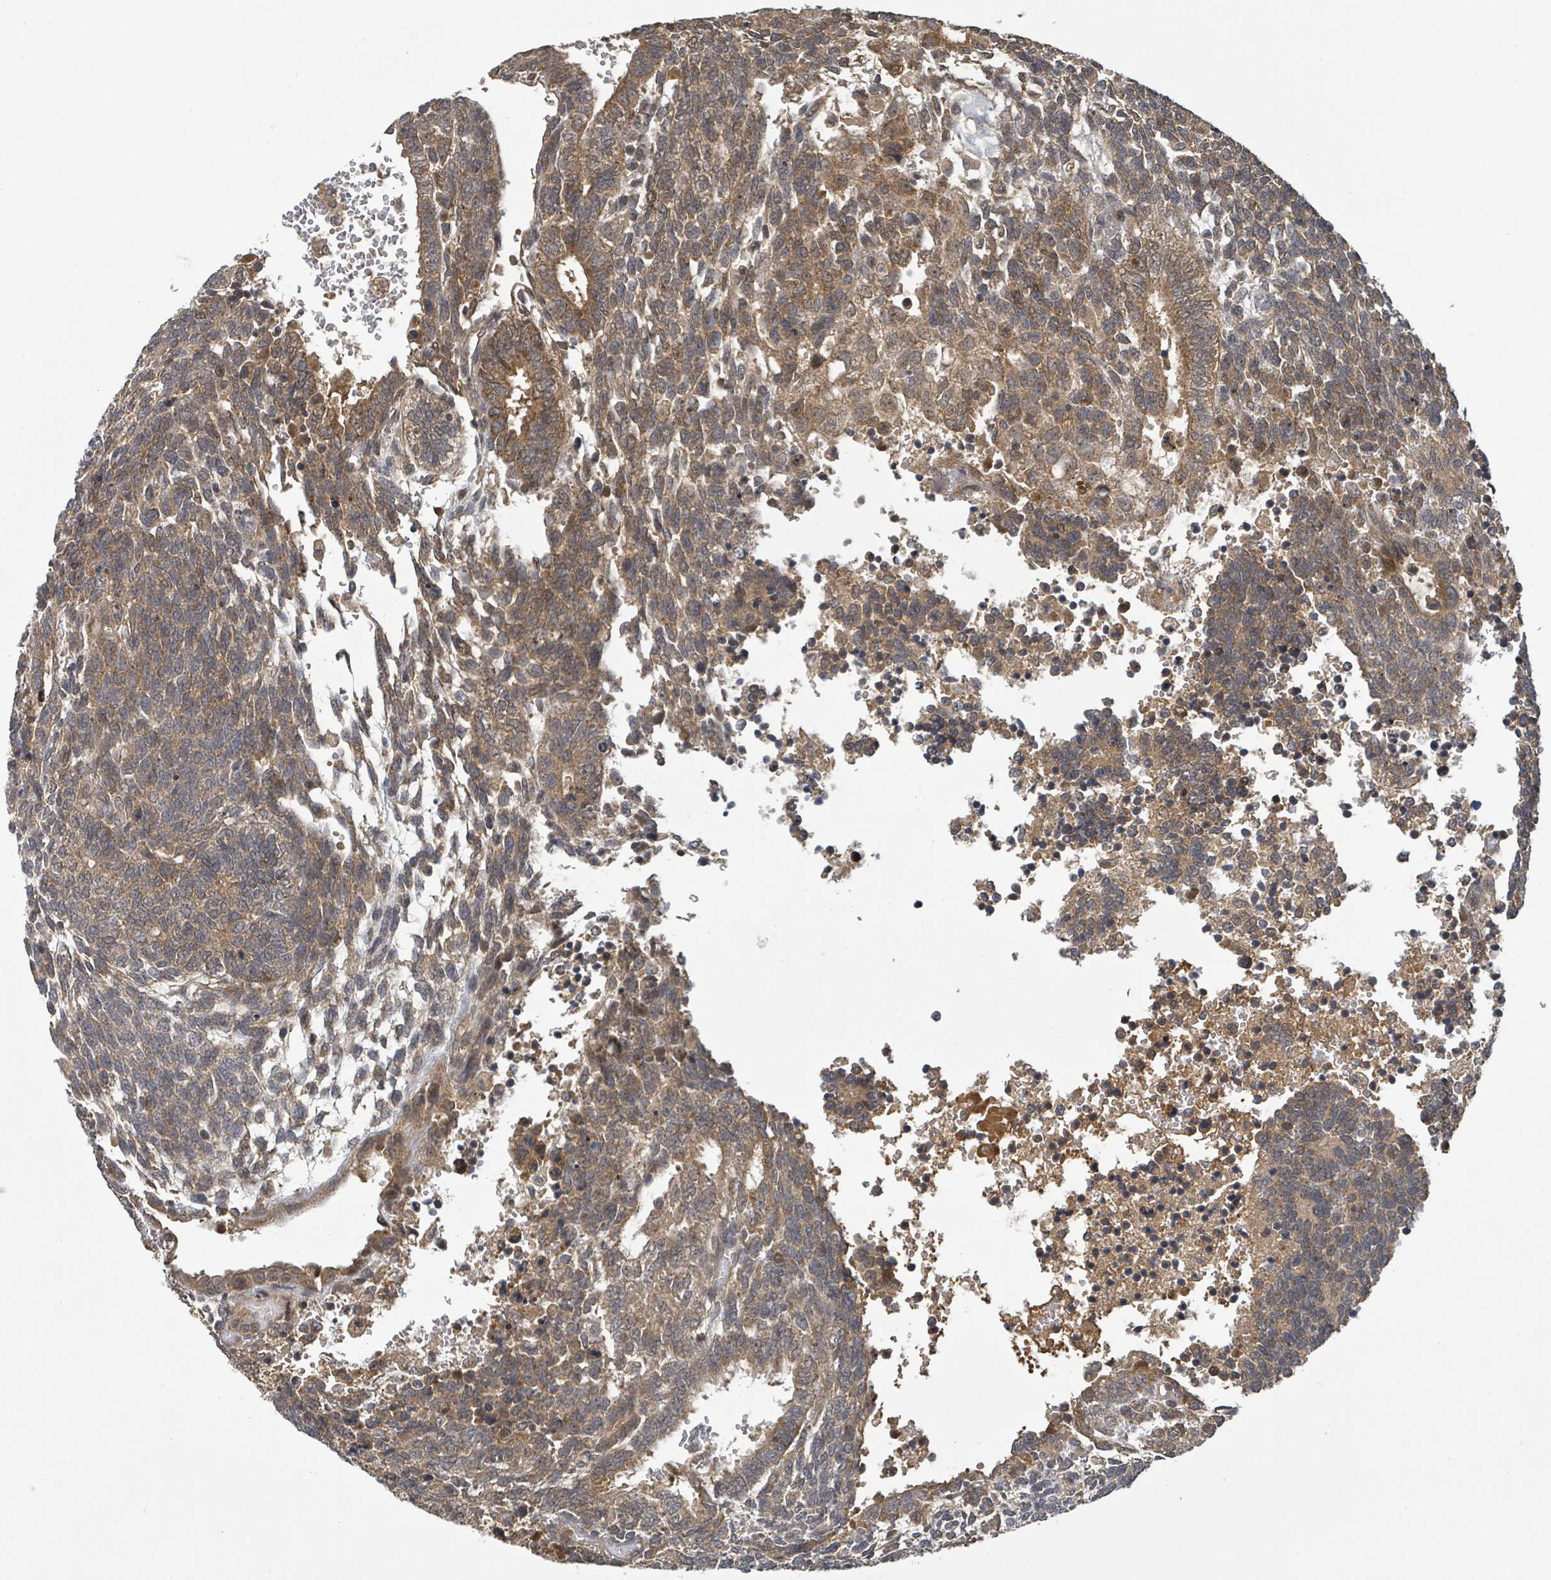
{"staining": {"intensity": "moderate", "quantity": ">75%", "location": "cytoplasmic/membranous"}, "tissue": "testis cancer", "cell_type": "Tumor cells", "image_type": "cancer", "snomed": [{"axis": "morphology", "description": "Carcinoma, Embryonal, NOS"}, {"axis": "topography", "description": "Testis"}], "caption": "Embryonal carcinoma (testis) stained with DAB immunohistochemistry (IHC) reveals medium levels of moderate cytoplasmic/membranous staining in approximately >75% of tumor cells. The staining was performed using DAB (3,3'-diaminobenzidine), with brown indicating positive protein expression. Nuclei are stained blue with hematoxylin.", "gene": "ITGA11", "patient": {"sex": "male", "age": 23}}